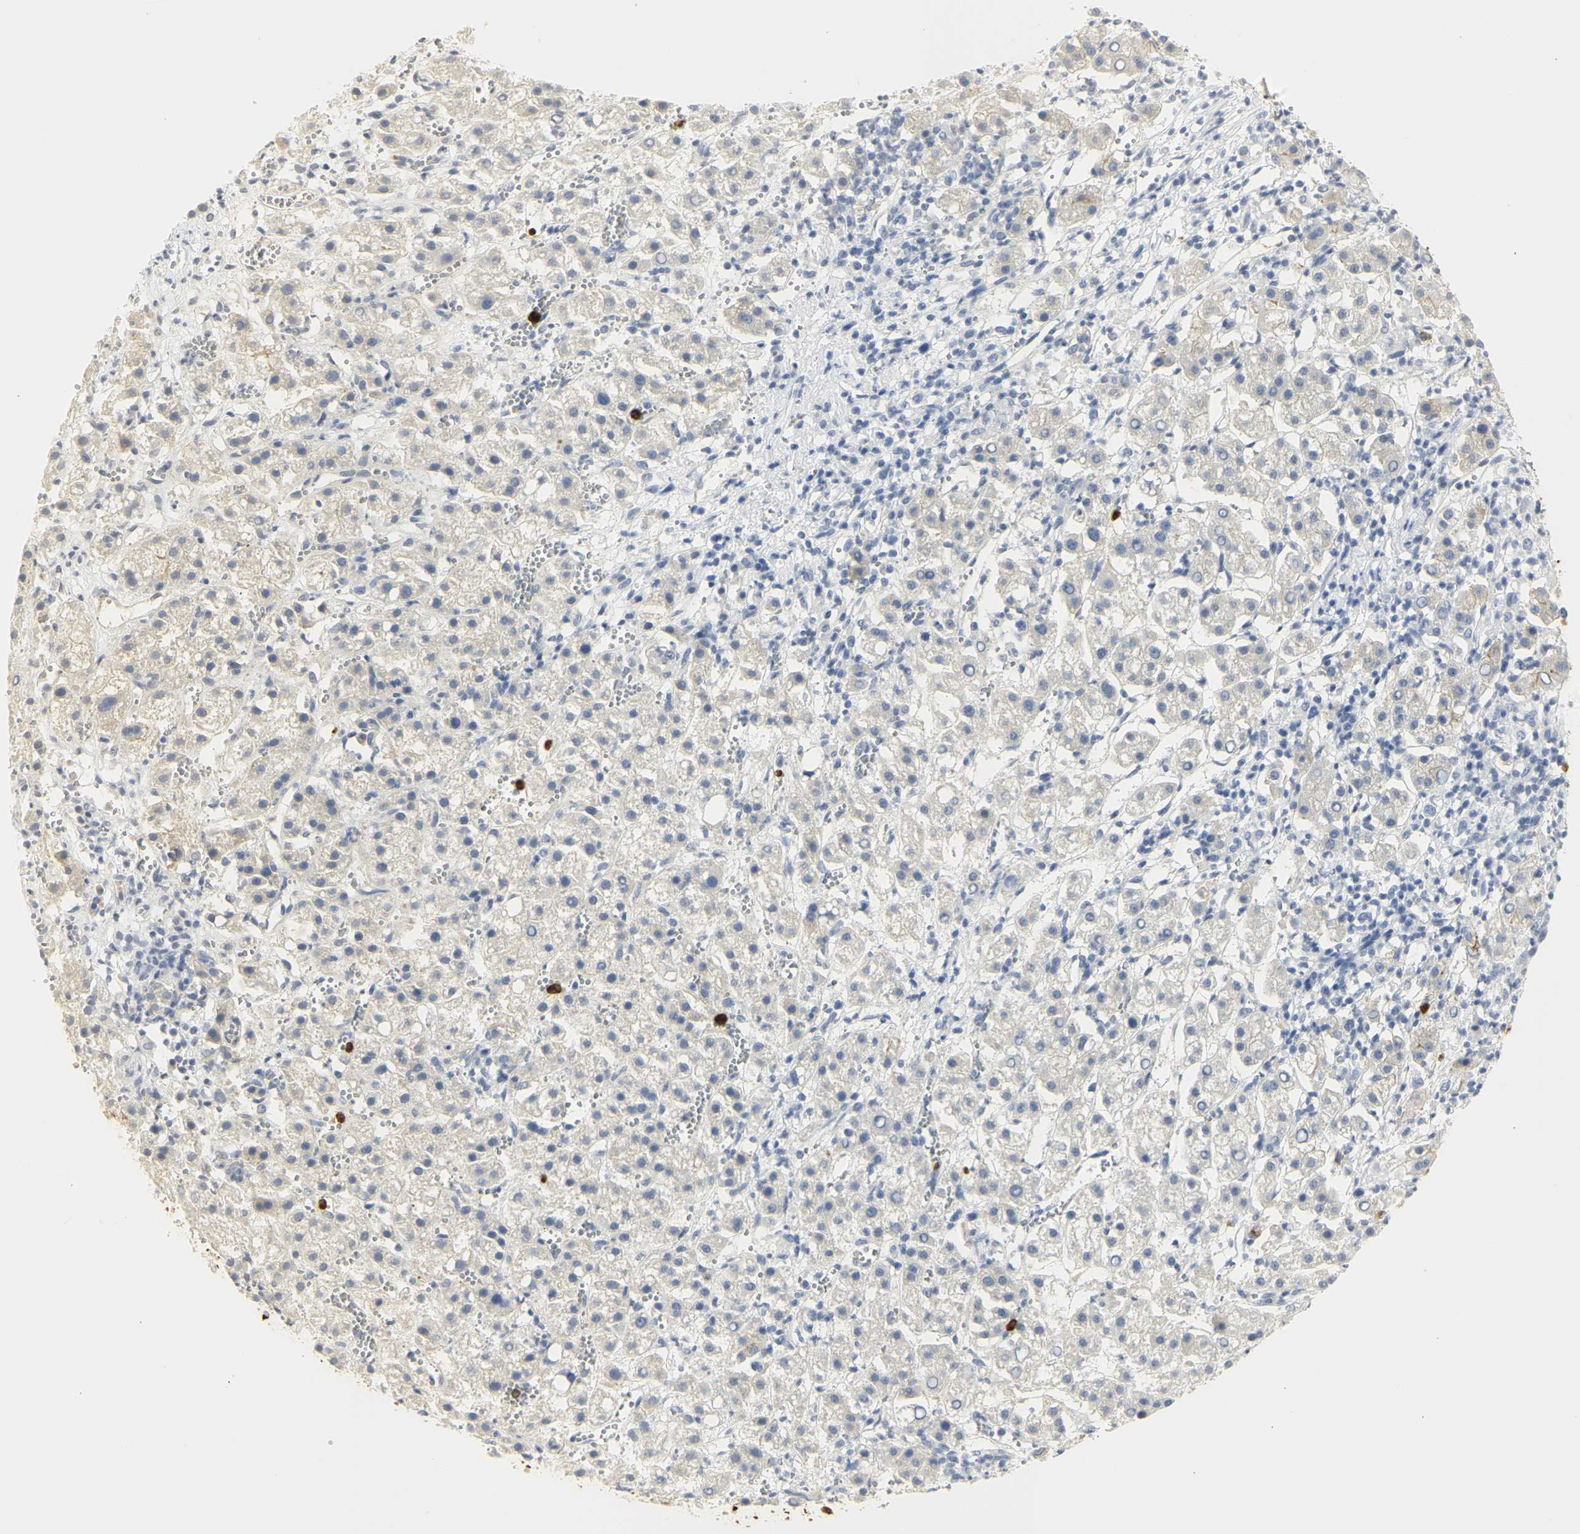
{"staining": {"intensity": "moderate", "quantity": "<25%", "location": "cytoplasmic/membranous"}, "tissue": "liver cancer", "cell_type": "Tumor cells", "image_type": "cancer", "snomed": [{"axis": "morphology", "description": "Carcinoma, Hepatocellular, NOS"}, {"axis": "topography", "description": "Liver"}], "caption": "Immunohistochemistry (IHC) (DAB) staining of human hepatocellular carcinoma (liver) demonstrates moderate cytoplasmic/membranous protein positivity in approximately <25% of tumor cells.", "gene": "CEACAM5", "patient": {"sex": "female", "age": 58}}